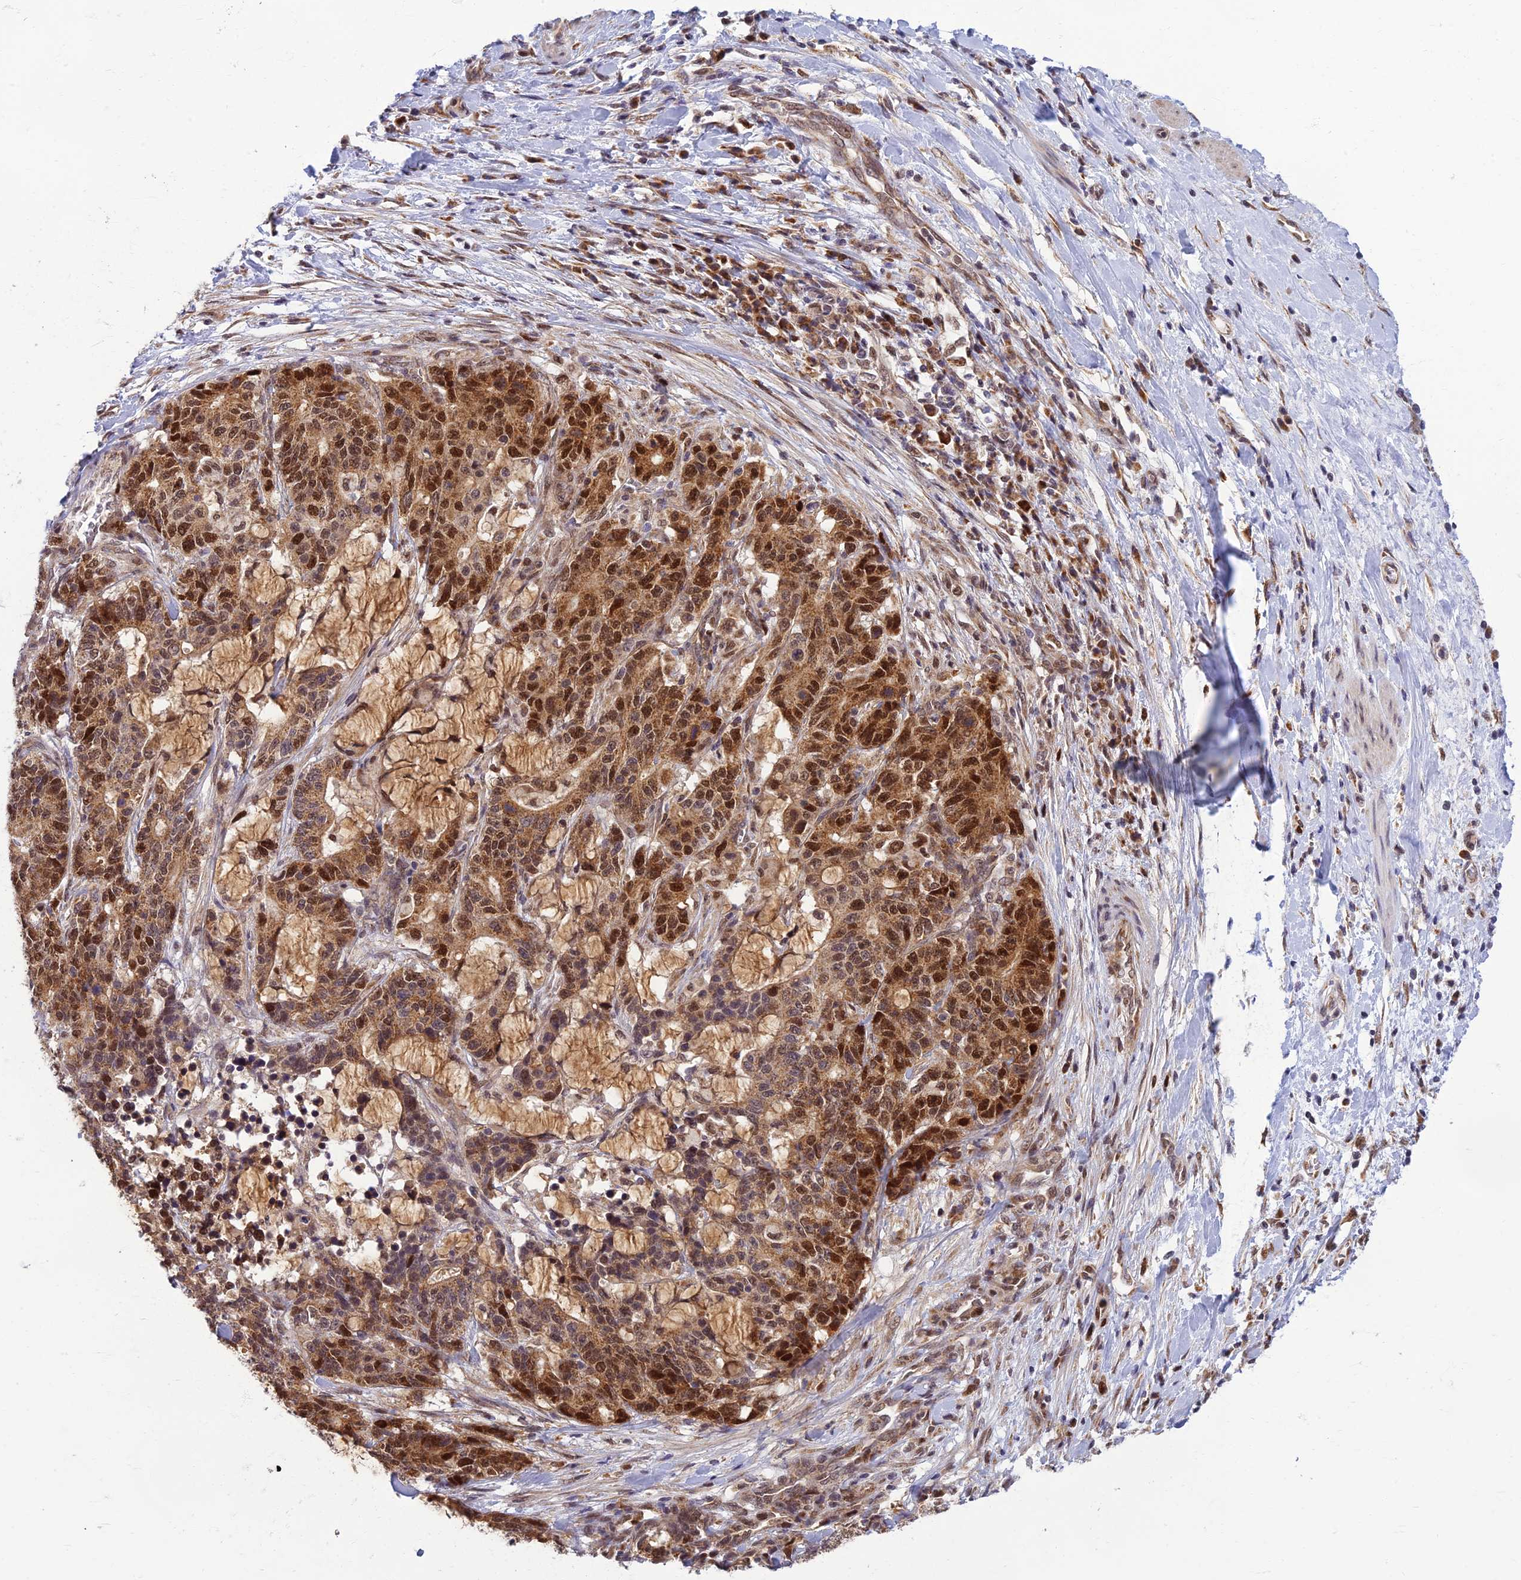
{"staining": {"intensity": "strong", "quantity": ">75%", "location": "cytoplasmic/membranous,nuclear"}, "tissue": "stomach cancer", "cell_type": "Tumor cells", "image_type": "cancer", "snomed": [{"axis": "morphology", "description": "Normal tissue, NOS"}, {"axis": "morphology", "description": "Adenocarcinoma, NOS"}, {"axis": "topography", "description": "Stomach"}], "caption": "There is high levels of strong cytoplasmic/membranous and nuclear expression in tumor cells of stomach cancer (adenocarcinoma), as demonstrated by immunohistochemical staining (brown color).", "gene": "EARS2", "patient": {"sex": "female", "age": 64}}